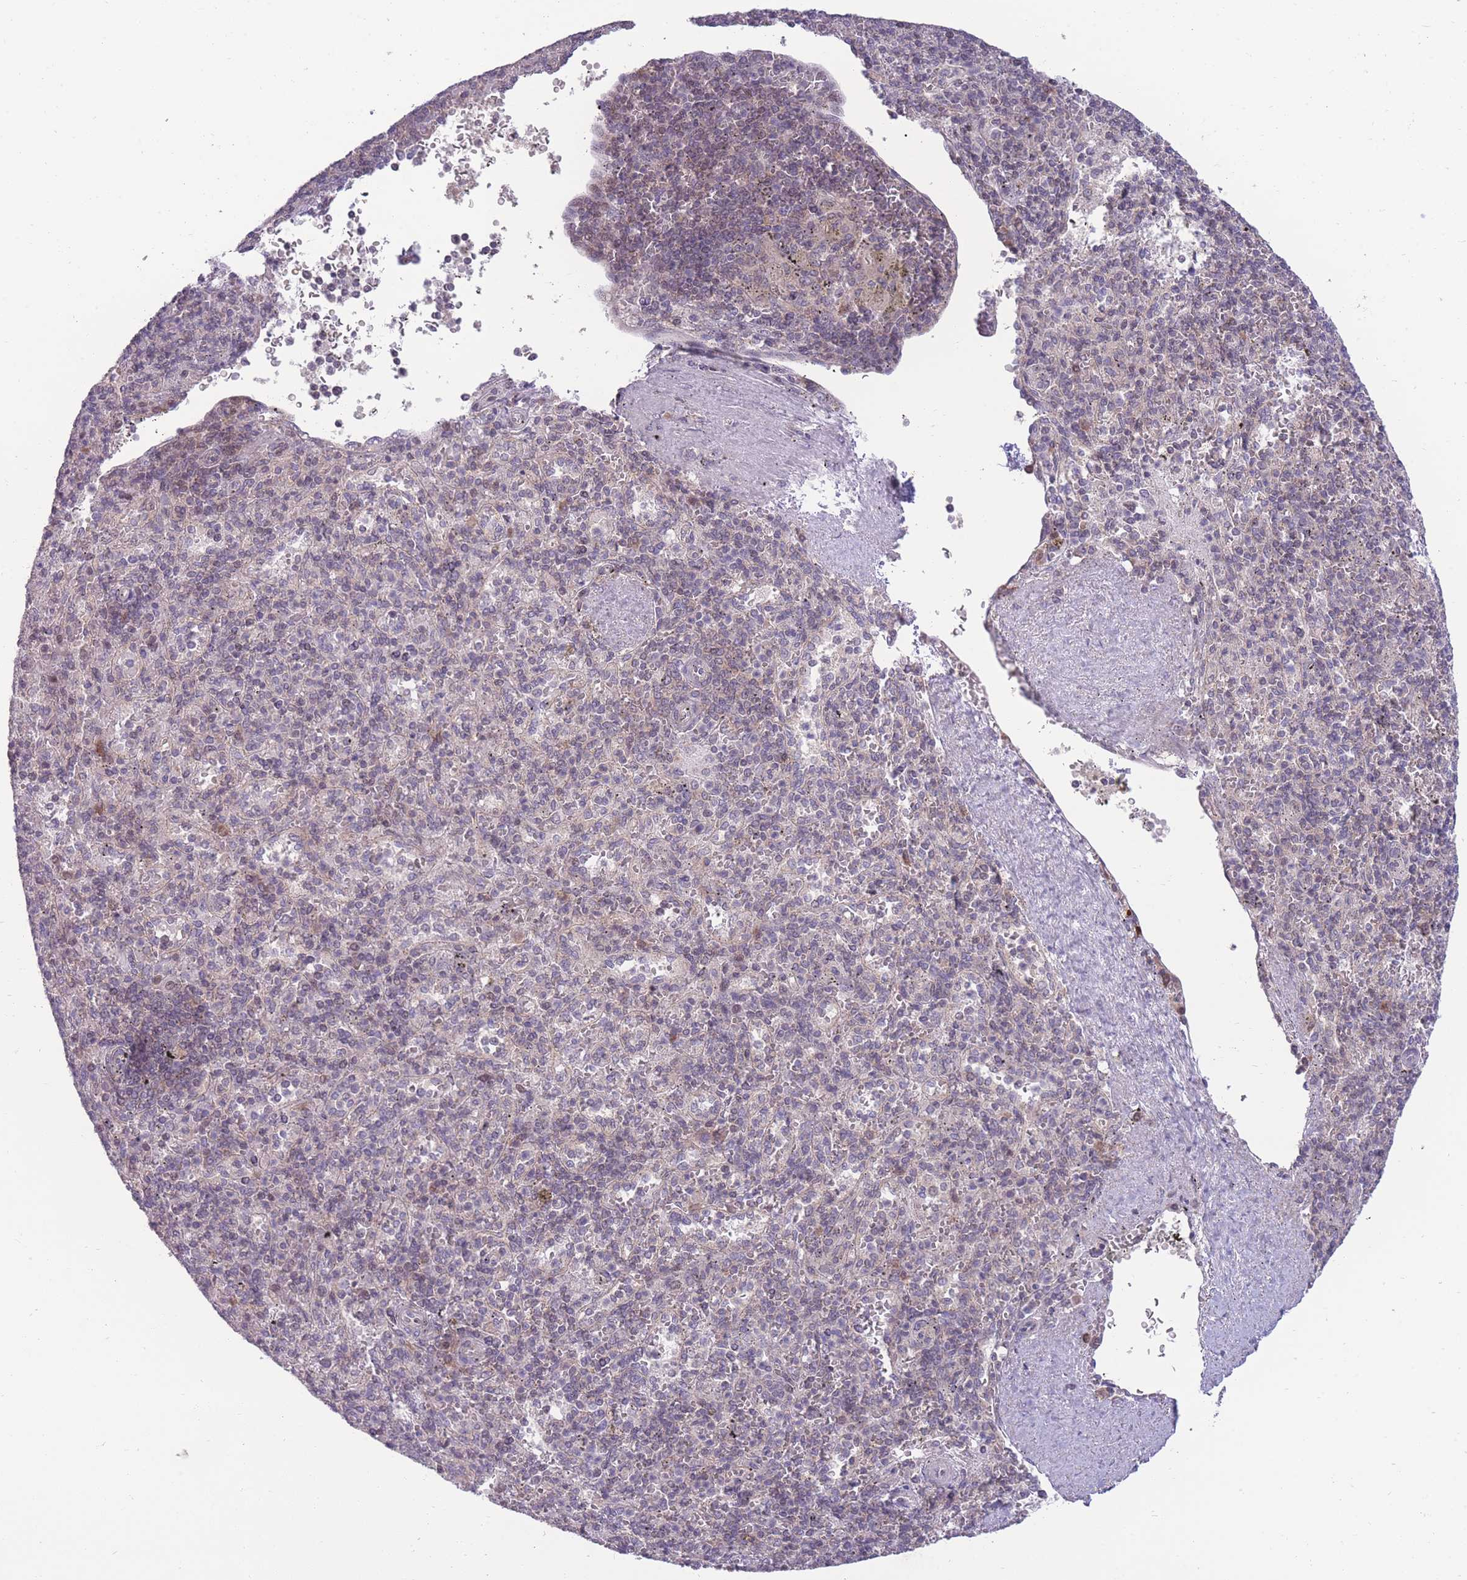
{"staining": {"intensity": "negative", "quantity": "none", "location": "none"}, "tissue": "spleen", "cell_type": "Cells in red pulp", "image_type": "normal", "snomed": [{"axis": "morphology", "description": "Normal tissue, NOS"}, {"axis": "topography", "description": "Spleen"}], "caption": "IHC photomicrograph of benign spleen: spleen stained with DAB (3,3'-diaminobenzidine) demonstrates no significant protein expression in cells in red pulp. (Brightfield microscopy of DAB immunohistochemistry at high magnification).", "gene": "RIC8A", "patient": {"sex": "male", "age": 82}}